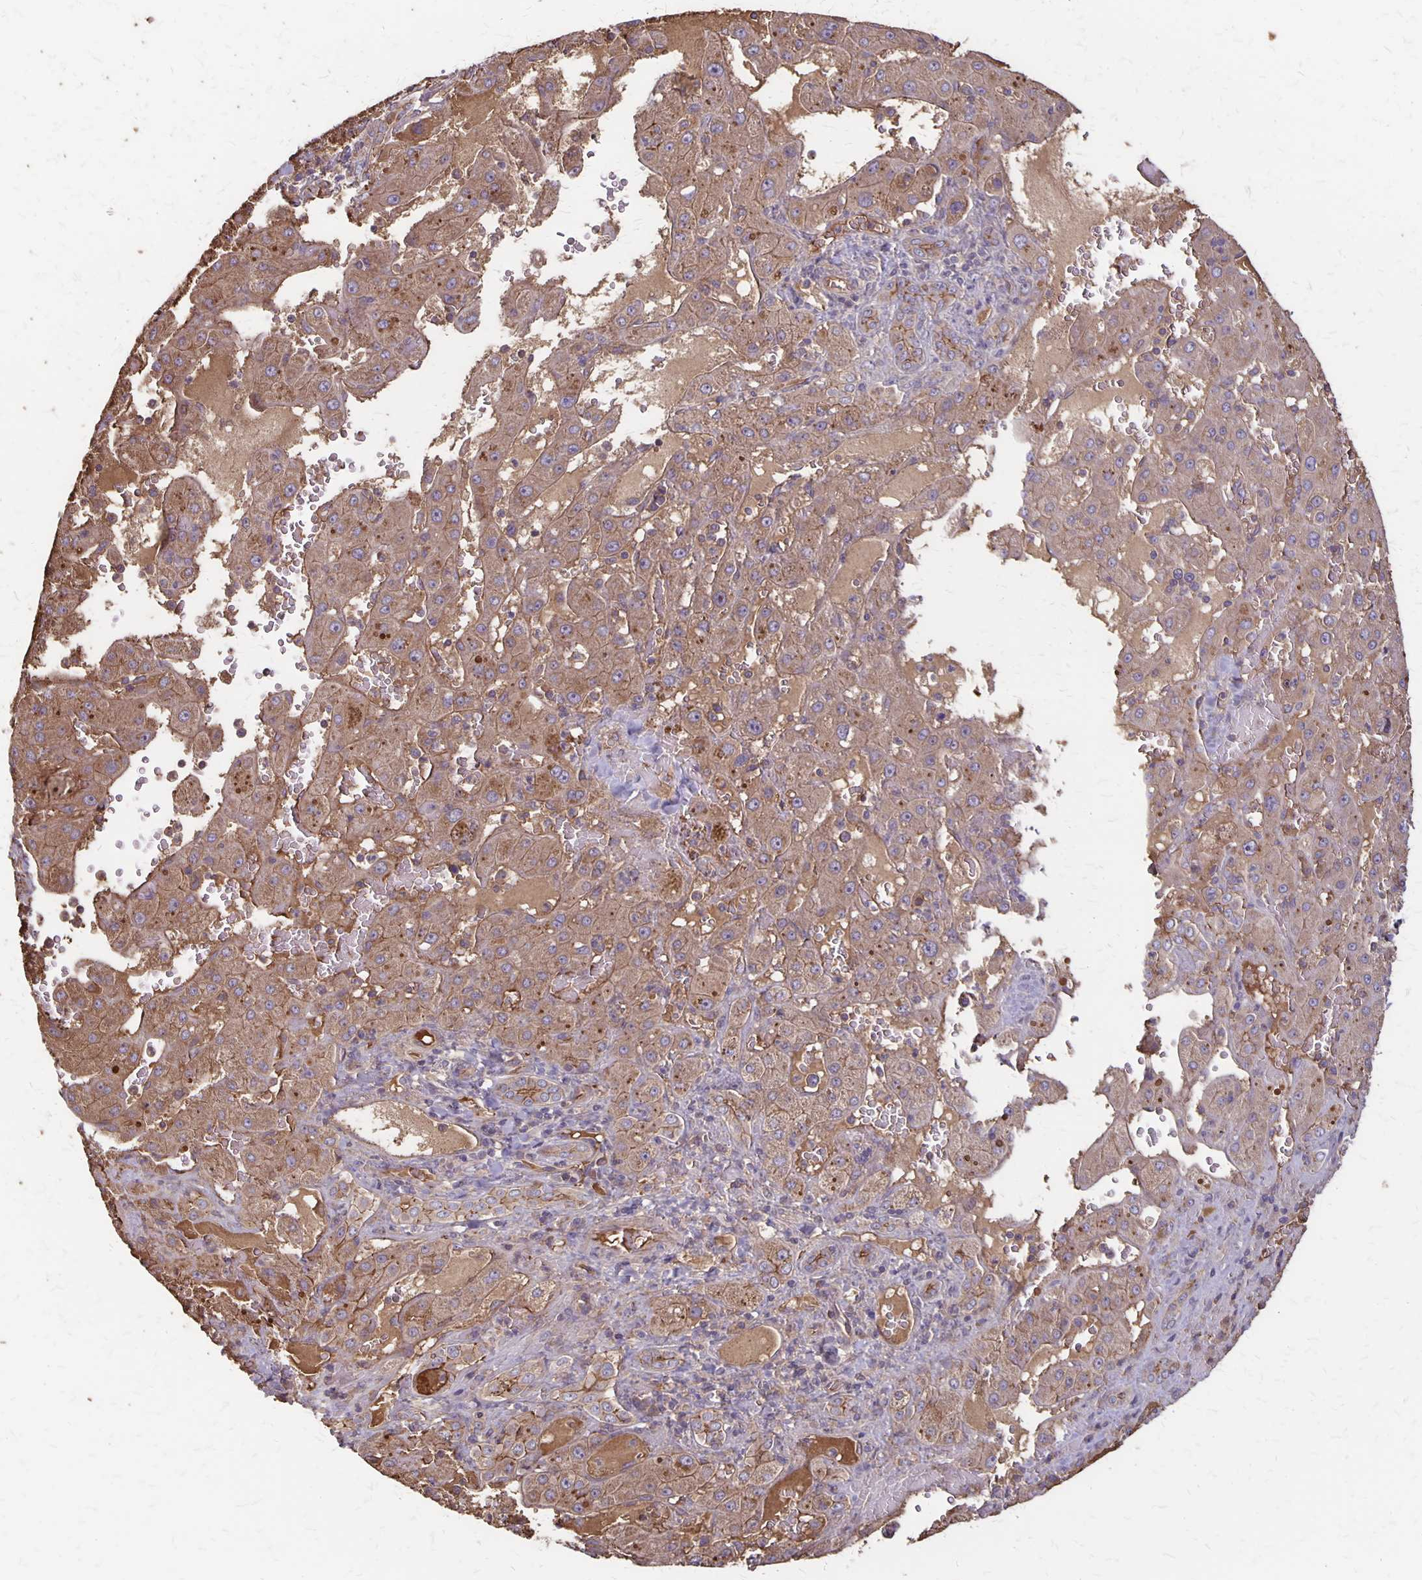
{"staining": {"intensity": "weak", "quantity": ">75%", "location": "cytoplasmic/membranous"}, "tissue": "liver cancer", "cell_type": "Tumor cells", "image_type": "cancer", "snomed": [{"axis": "morphology", "description": "Carcinoma, Hepatocellular, NOS"}, {"axis": "topography", "description": "Liver"}], "caption": "Human liver cancer (hepatocellular carcinoma) stained for a protein (brown) exhibits weak cytoplasmic/membranous positive expression in approximately >75% of tumor cells.", "gene": "PROM2", "patient": {"sex": "female", "age": 73}}